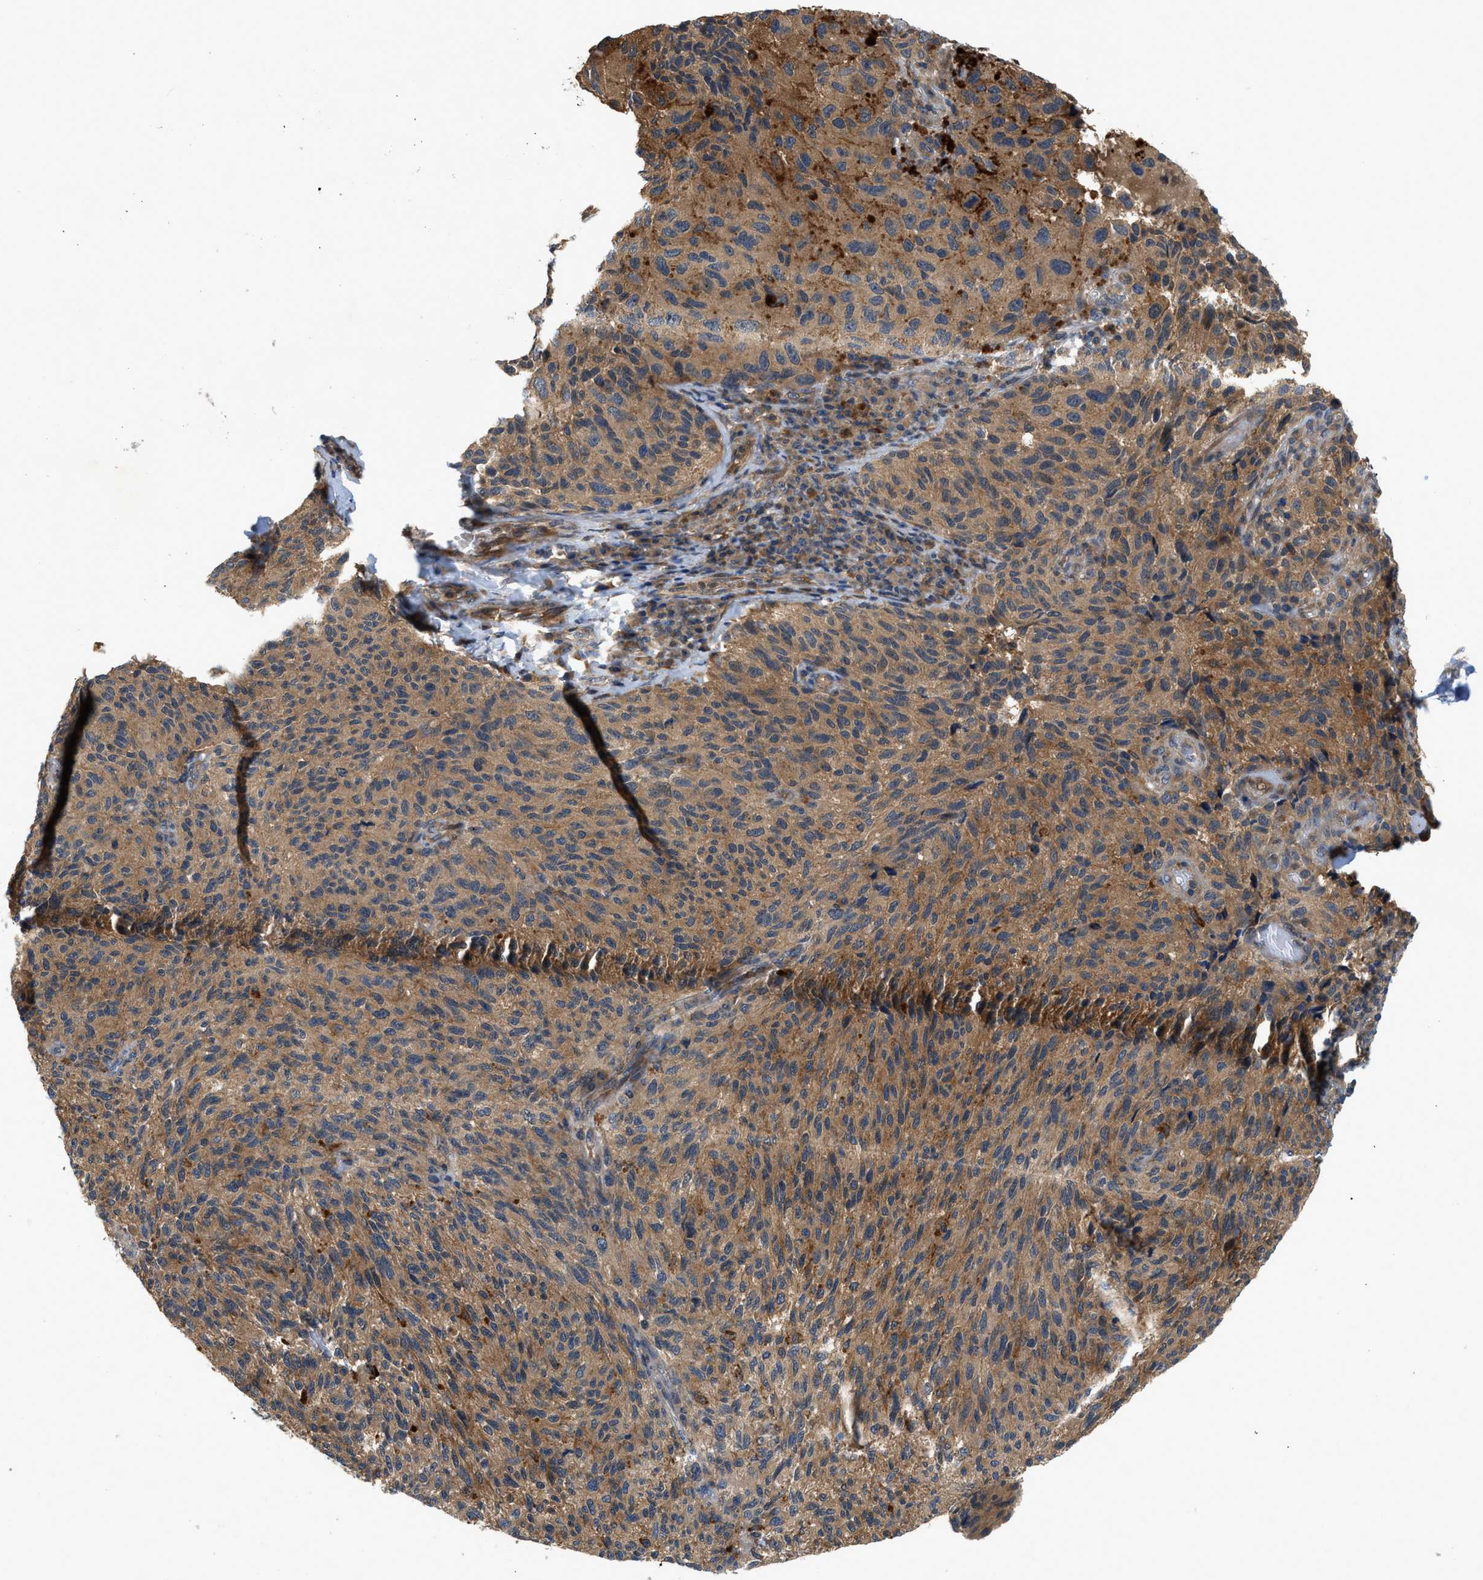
{"staining": {"intensity": "moderate", "quantity": ">75%", "location": "cytoplasmic/membranous"}, "tissue": "melanoma", "cell_type": "Tumor cells", "image_type": "cancer", "snomed": [{"axis": "morphology", "description": "Malignant melanoma, NOS"}, {"axis": "topography", "description": "Skin"}], "caption": "Malignant melanoma stained for a protein (brown) reveals moderate cytoplasmic/membranous positive positivity in approximately >75% of tumor cells.", "gene": "GPR31", "patient": {"sex": "female", "age": 73}}